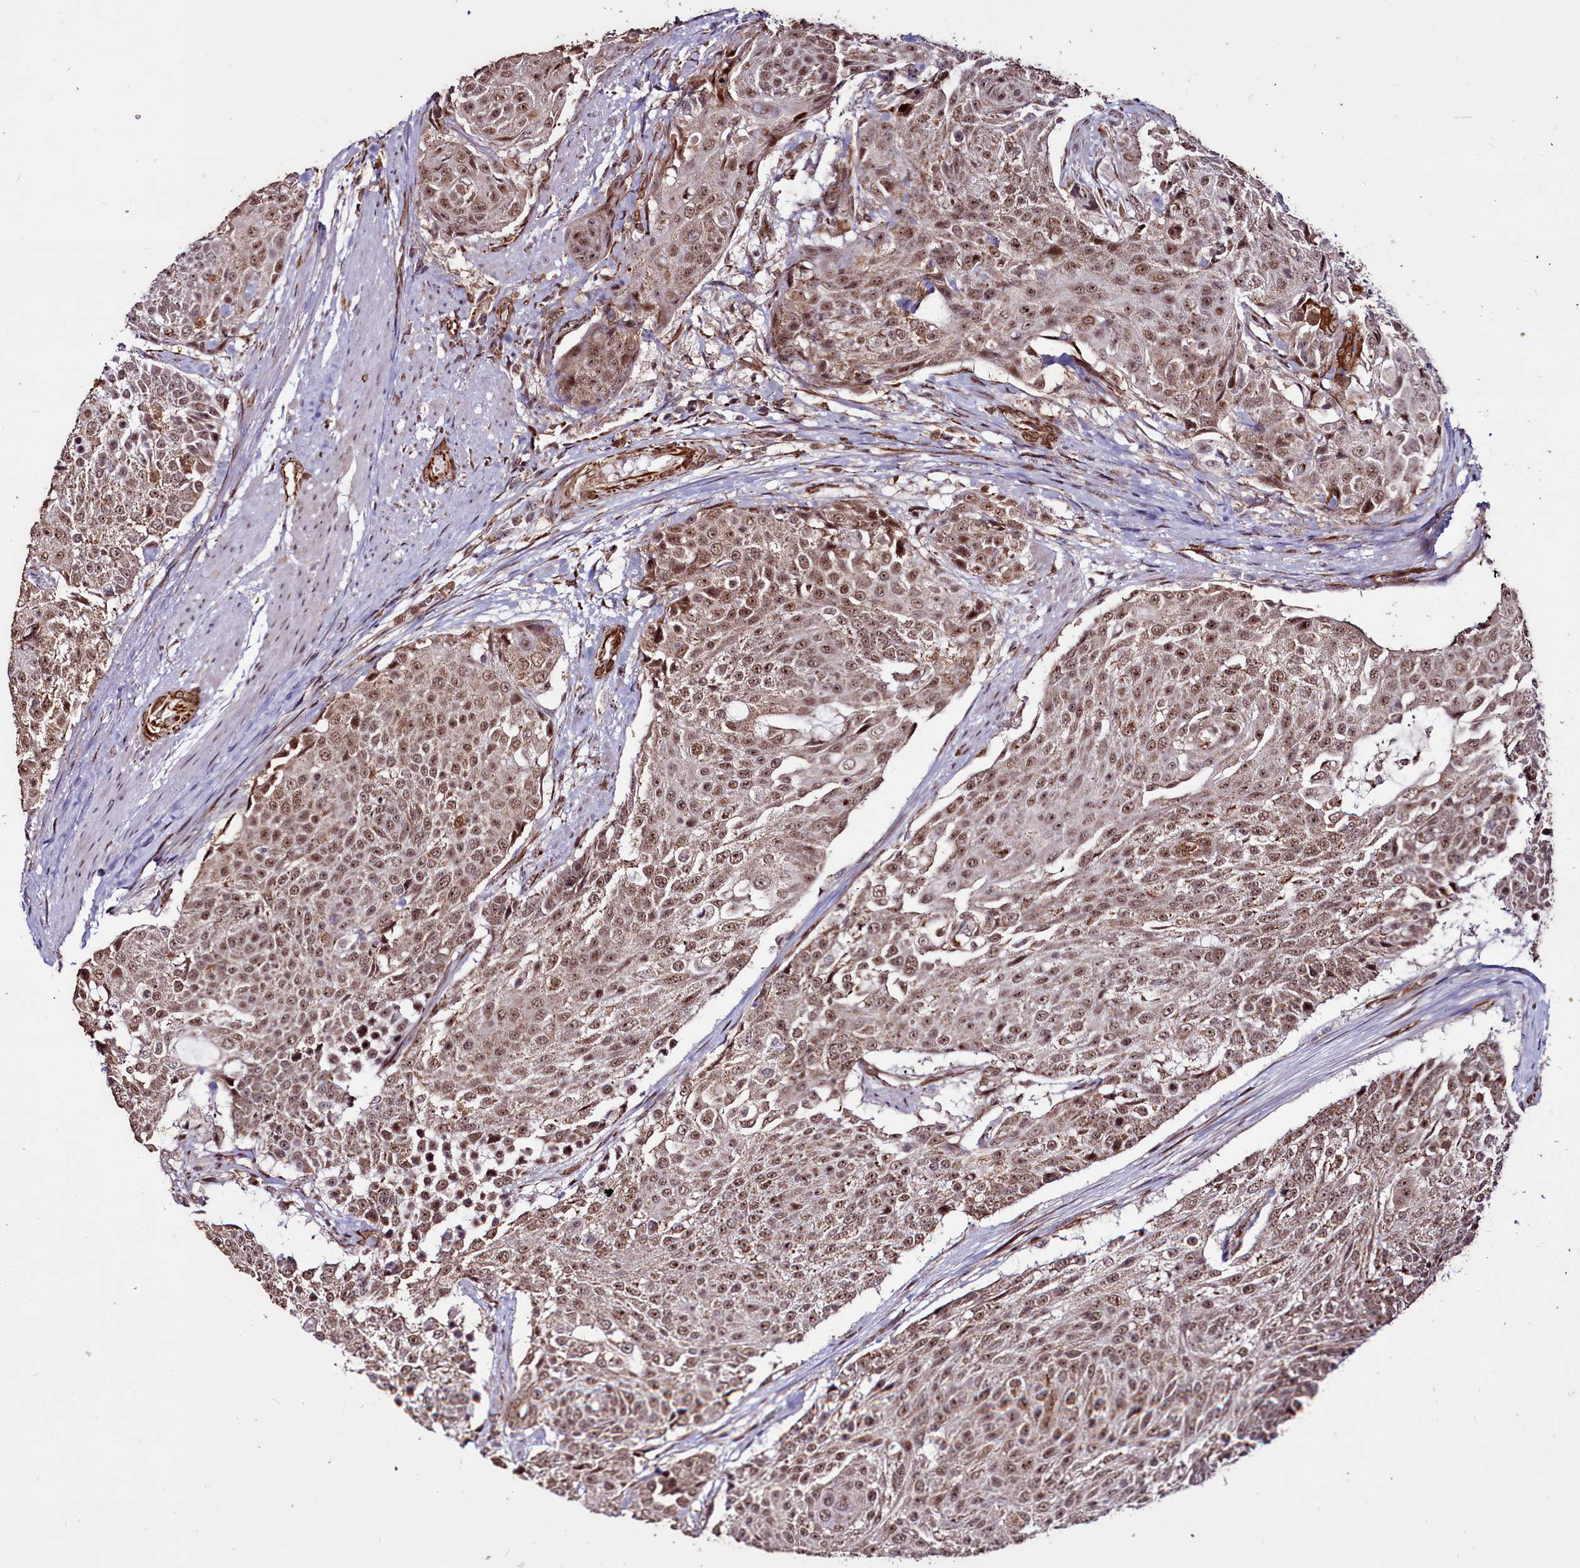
{"staining": {"intensity": "moderate", "quantity": ">75%", "location": "cytoplasmic/membranous,nuclear"}, "tissue": "urothelial cancer", "cell_type": "Tumor cells", "image_type": "cancer", "snomed": [{"axis": "morphology", "description": "Urothelial carcinoma, High grade"}, {"axis": "topography", "description": "Urinary bladder"}], "caption": "Immunohistochemical staining of urothelial carcinoma (high-grade) reveals medium levels of moderate cytoplasmic/membranous and nuclear protein positivity in about >75% of tumor cells.", "gene": "CLK3", "patient": {"sex": "female", "age": 63}}